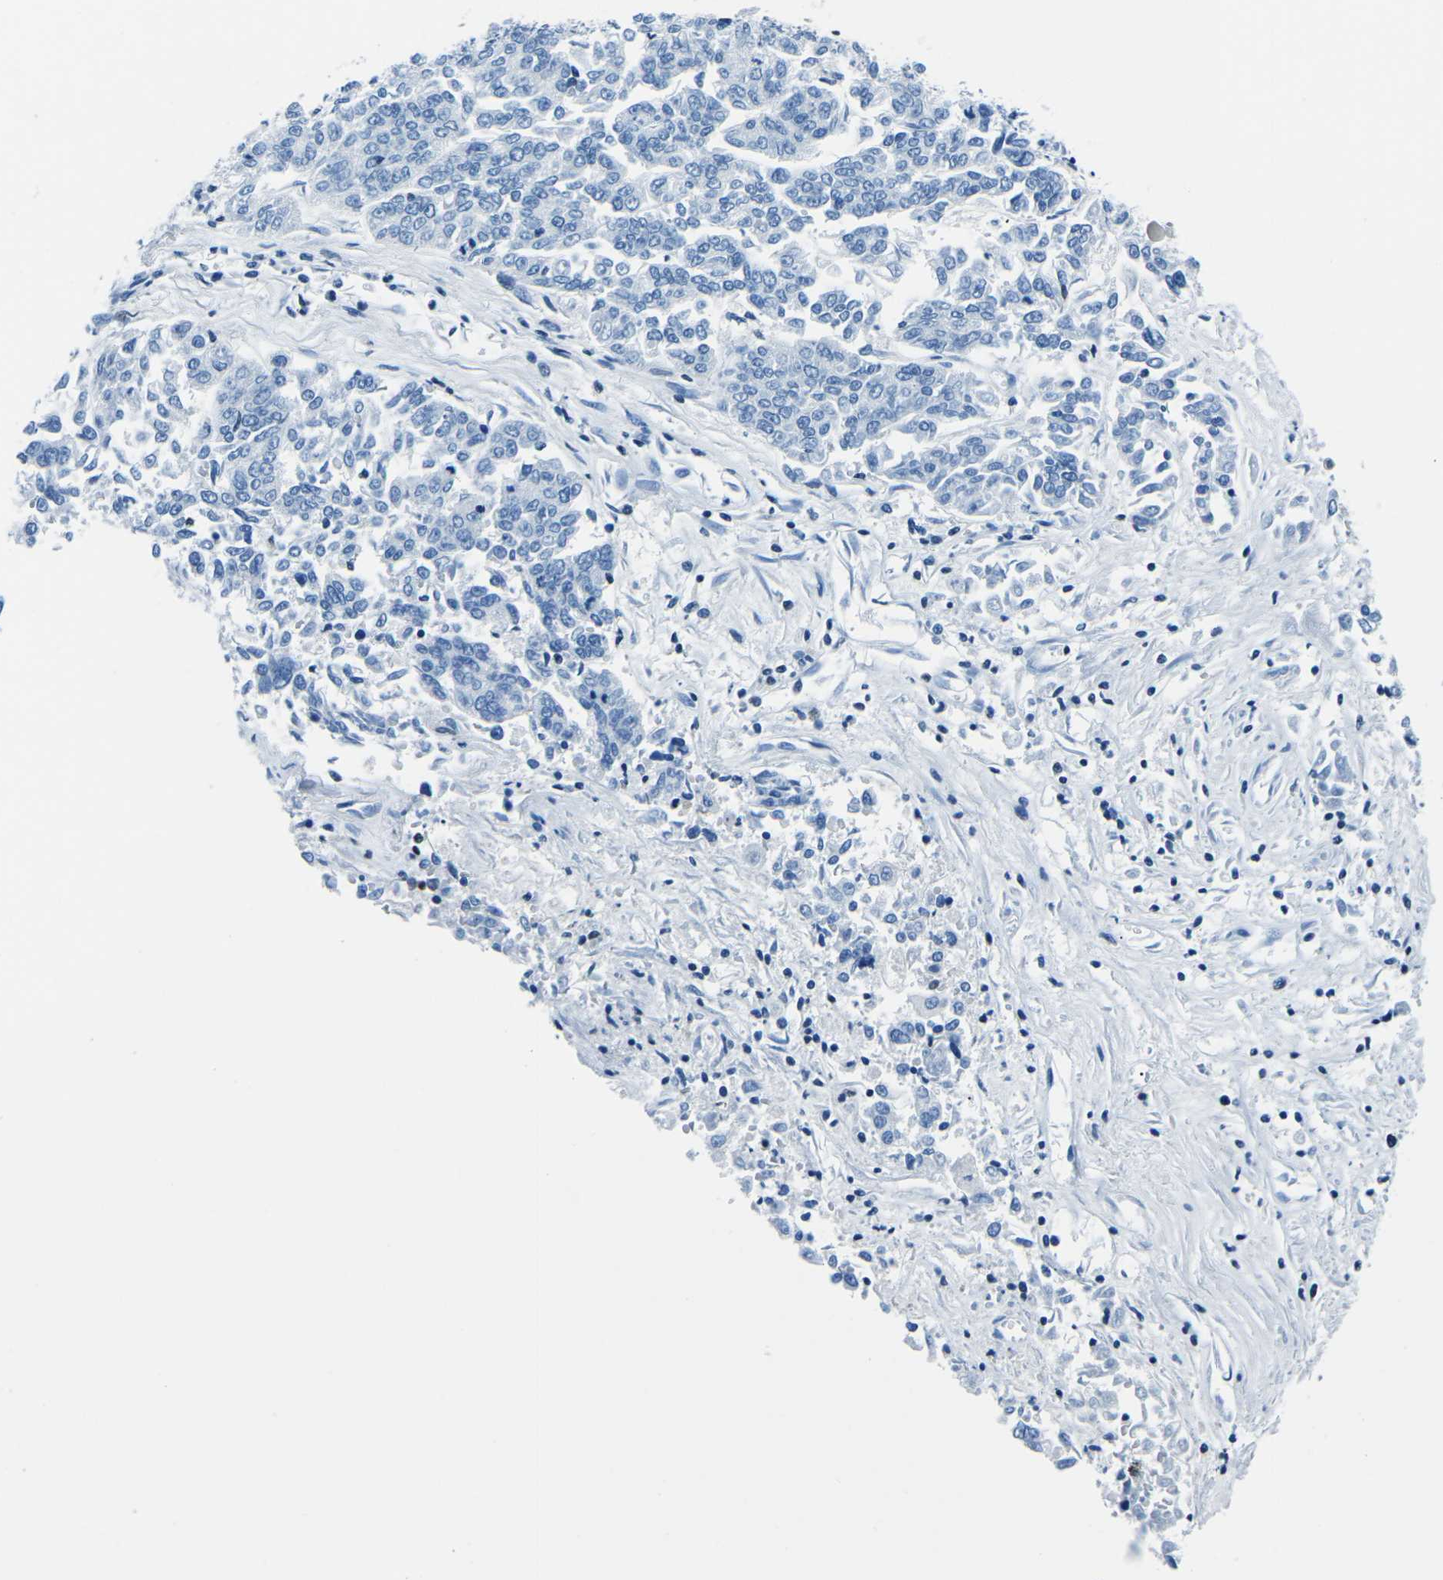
{"staining": {"intensity": "negative", "quantity": "none", "location": "none"}, "tissue": "lung cancer", "cell_type": "Tumor cells", "image_type": "cancer", "snomed": [{"axis": "morphology", "description": "Adenocarcinoma, NOS"}, {"axis": "topography", "description": "Lung"}], "caption": "Immunohistochemistry (IHC) of human lung cancer reveals no positivity in tumor cells.", "gene": "CELF2", "patient": {"sex": "male", "age": 84}}